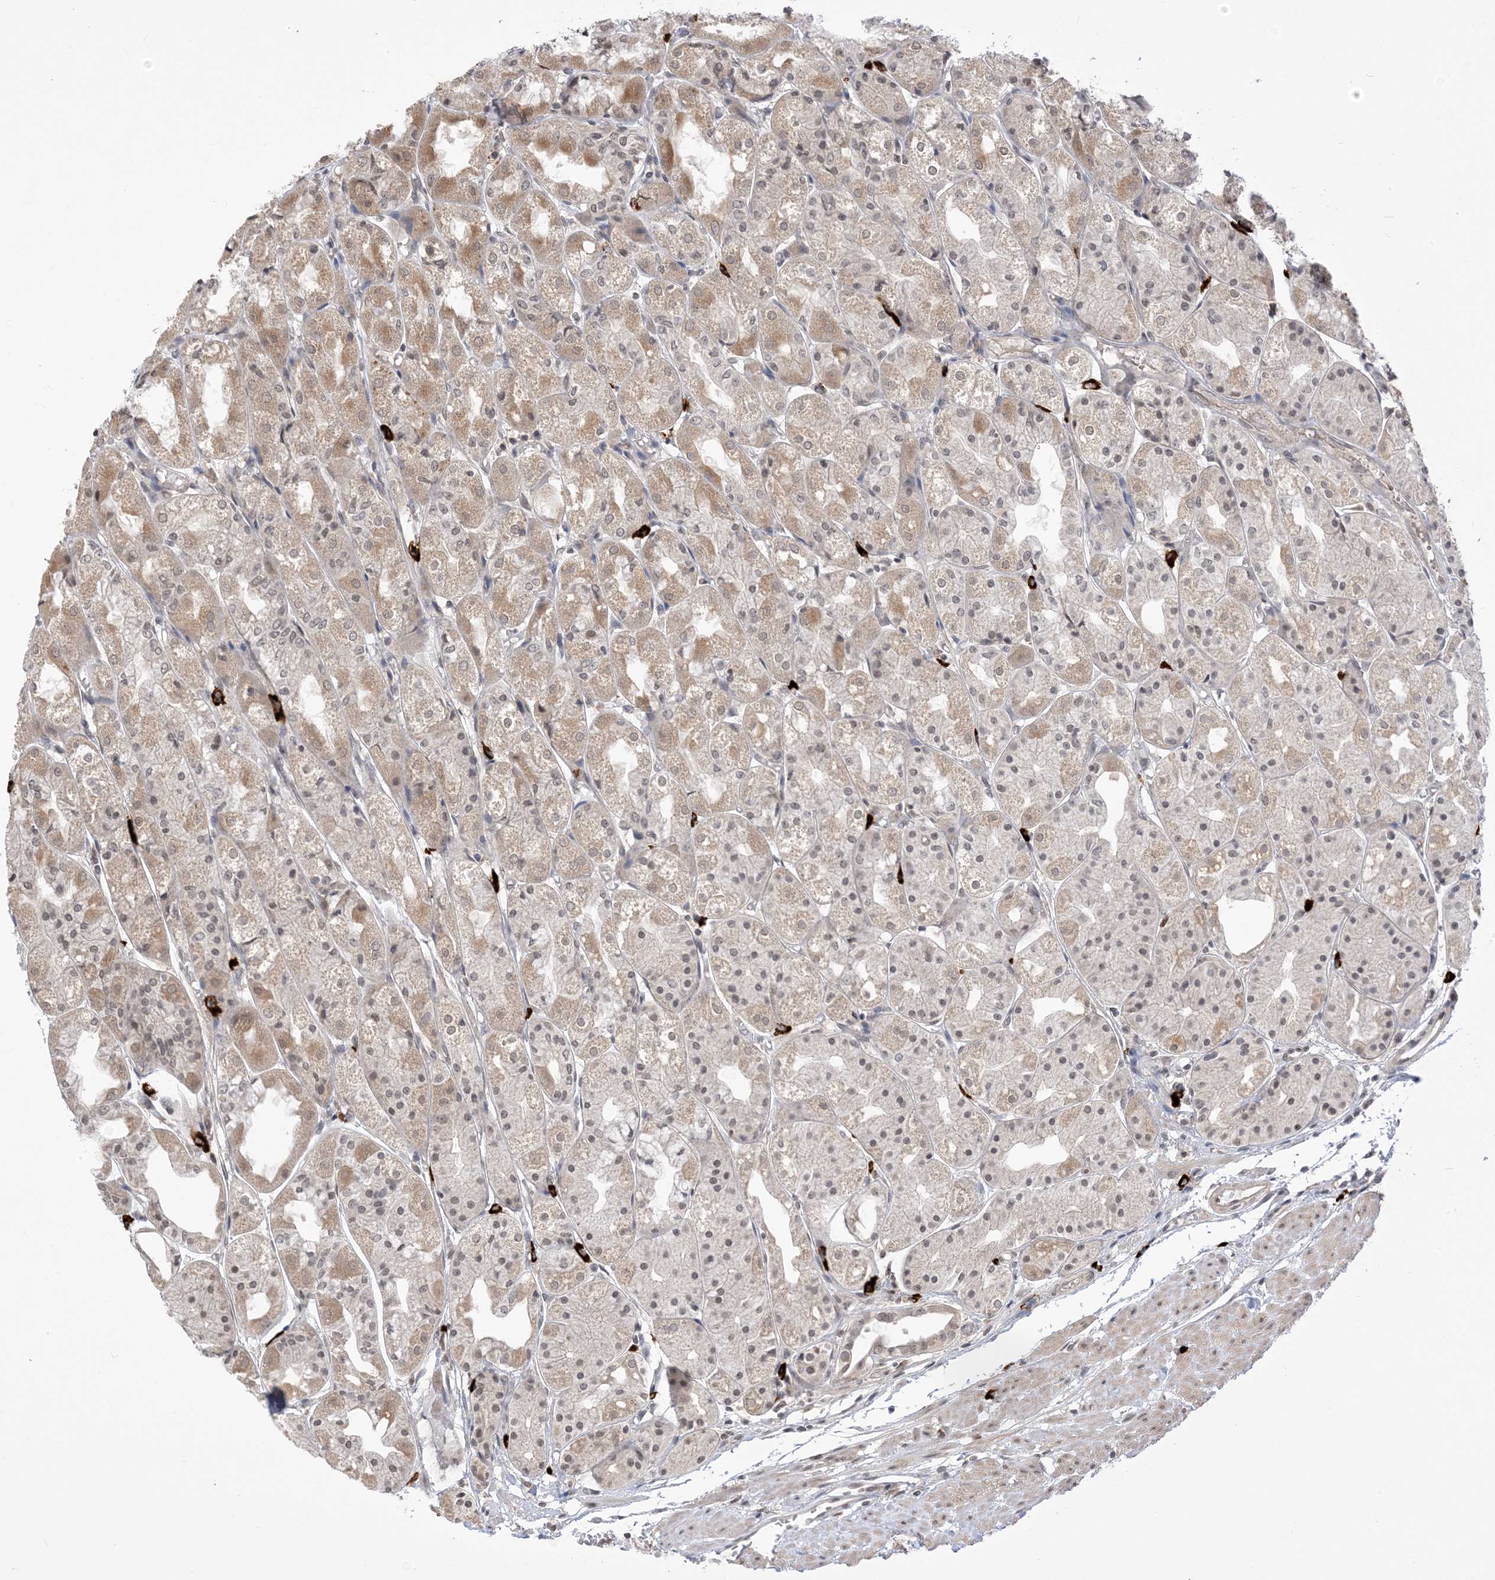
{"staining": {"intensity": "moderate", "quantity": "25%-75%", "location": "cytoplasmic/membranous,nuclear"}, "tissue": "stomach", "cell_type": "Glandular cells", "image_type": "normal", "snomed": [{"axis": "morphology", "description": "Normal tissue, NOS"}, {"axis": "topography", "description": "Stomach, upper"}], "caption": "Immunohistochemistry micrograph of normal stomach stained for a protein (brown), which exhibits medium levels of moderate cytoplasmic/membranous,nuclear expression in approximately 25%-75% of glandular cells.", "gene": "RANBP9", "patient": {"sex": "male", "age": 72}}